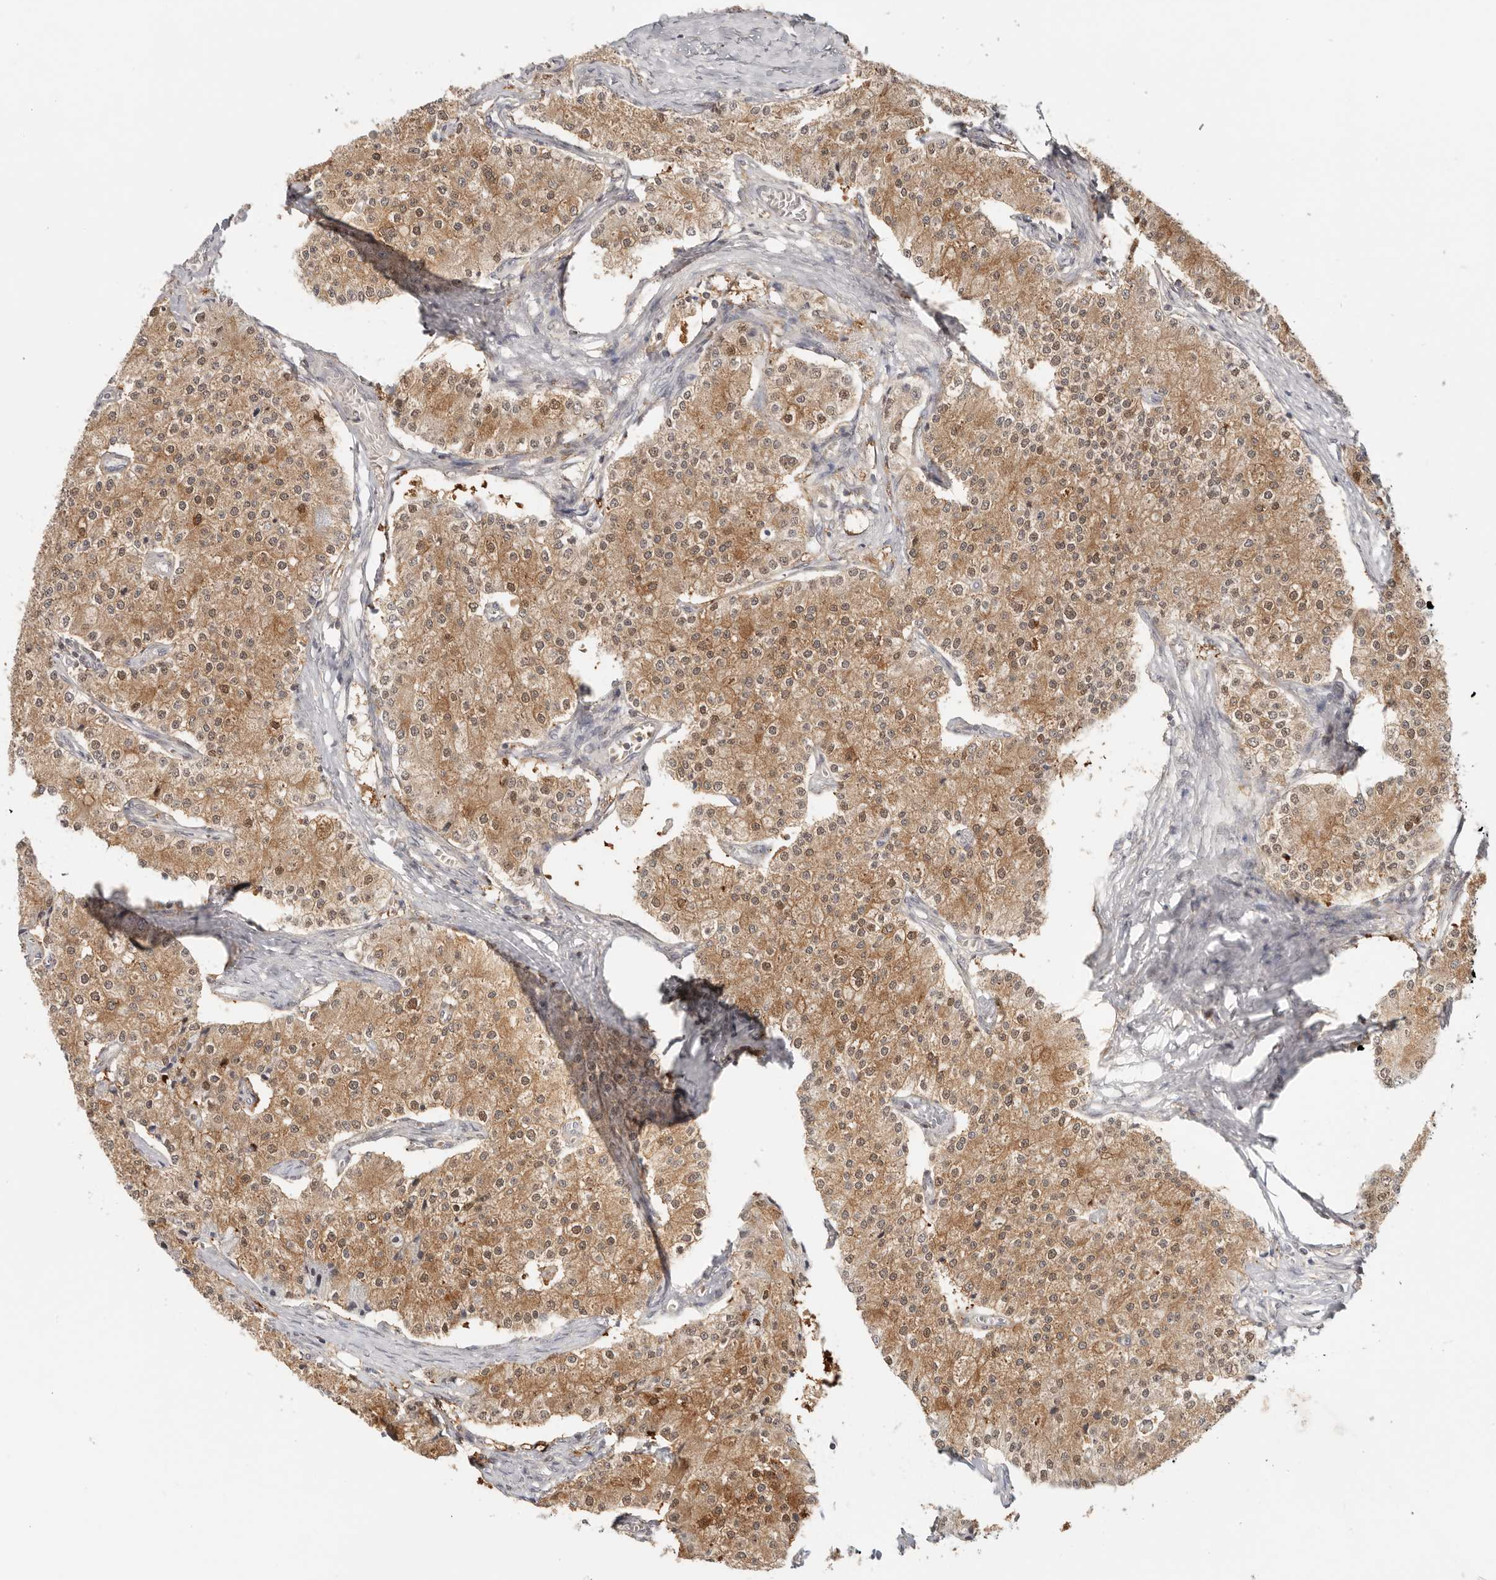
{"staining": {"intensity": "moderate", "quantity": ">75%", "location": "cytoplasmic/membranous,nuclear"}, "tissue": "carcinoid", "cell_type": "Tumor cells", "image_type": "cancer", "snomed": [{"axis": "morphology", "description": "Carcinoid, malignant, NOS"}, {"axis": "topography", "description": "Colon"}], "caption": "Immunohistochemical staining of human carcinoid reveals moderate cytoplasmic/membranous and nuclear protein staining in about >75% of tumor cells.", "gene": "LARP7", "patient": {"sex": "female", "age": 52}}